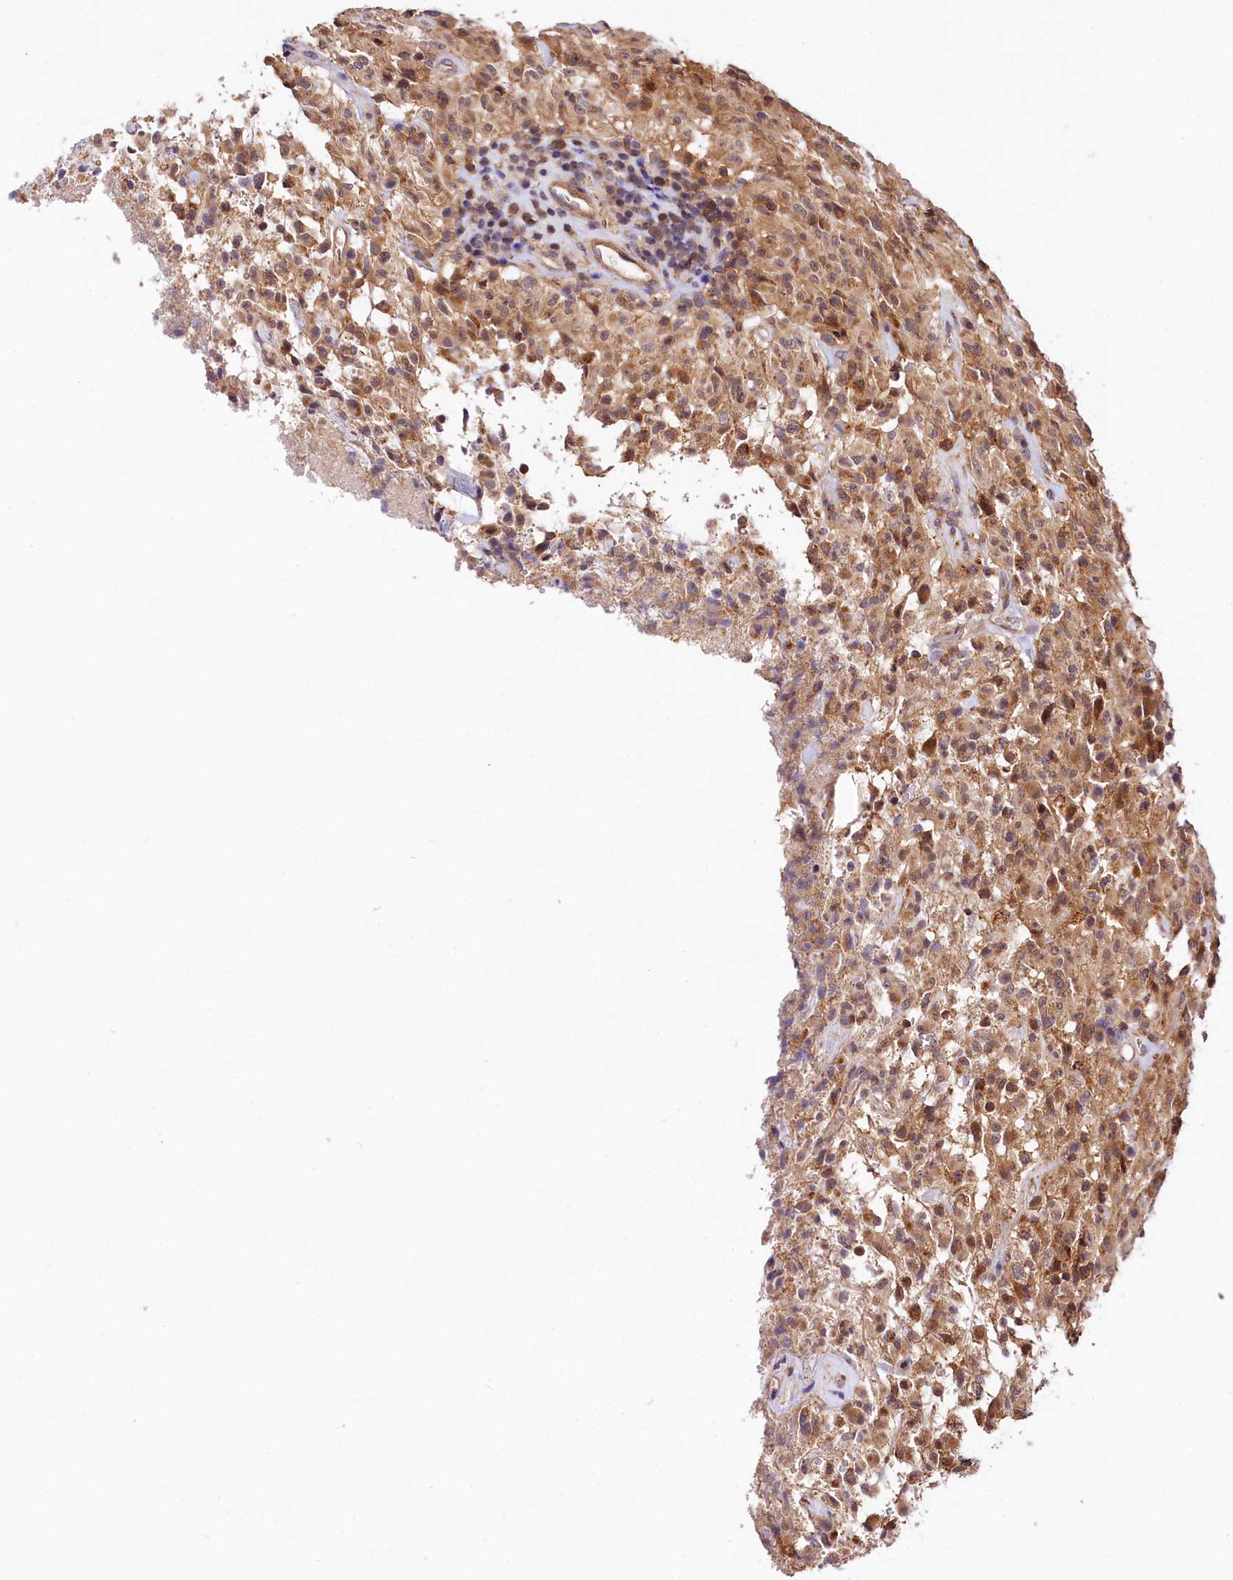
{"staining": {"intensity": "moderate", "quantity": "25%-75%", "location": "cytoplasmic/membranous"}, "tissue": "glioma", "cell_type": "Tumor cells", "image_type": "cancer", "snomed": [{"axis": "morphology", "description": "Glioma, malignant, High grade"}, {"axis": "topography", "description": "Brain"}], "caption": "DAB immunohistochemical staining of glioma shows moderate cytoplasmic/membranous protein expression in approximately 25%-75% of tumor cells.", "gene": "CHORDC1", "patient": {"sex": "female", "age": 57}}